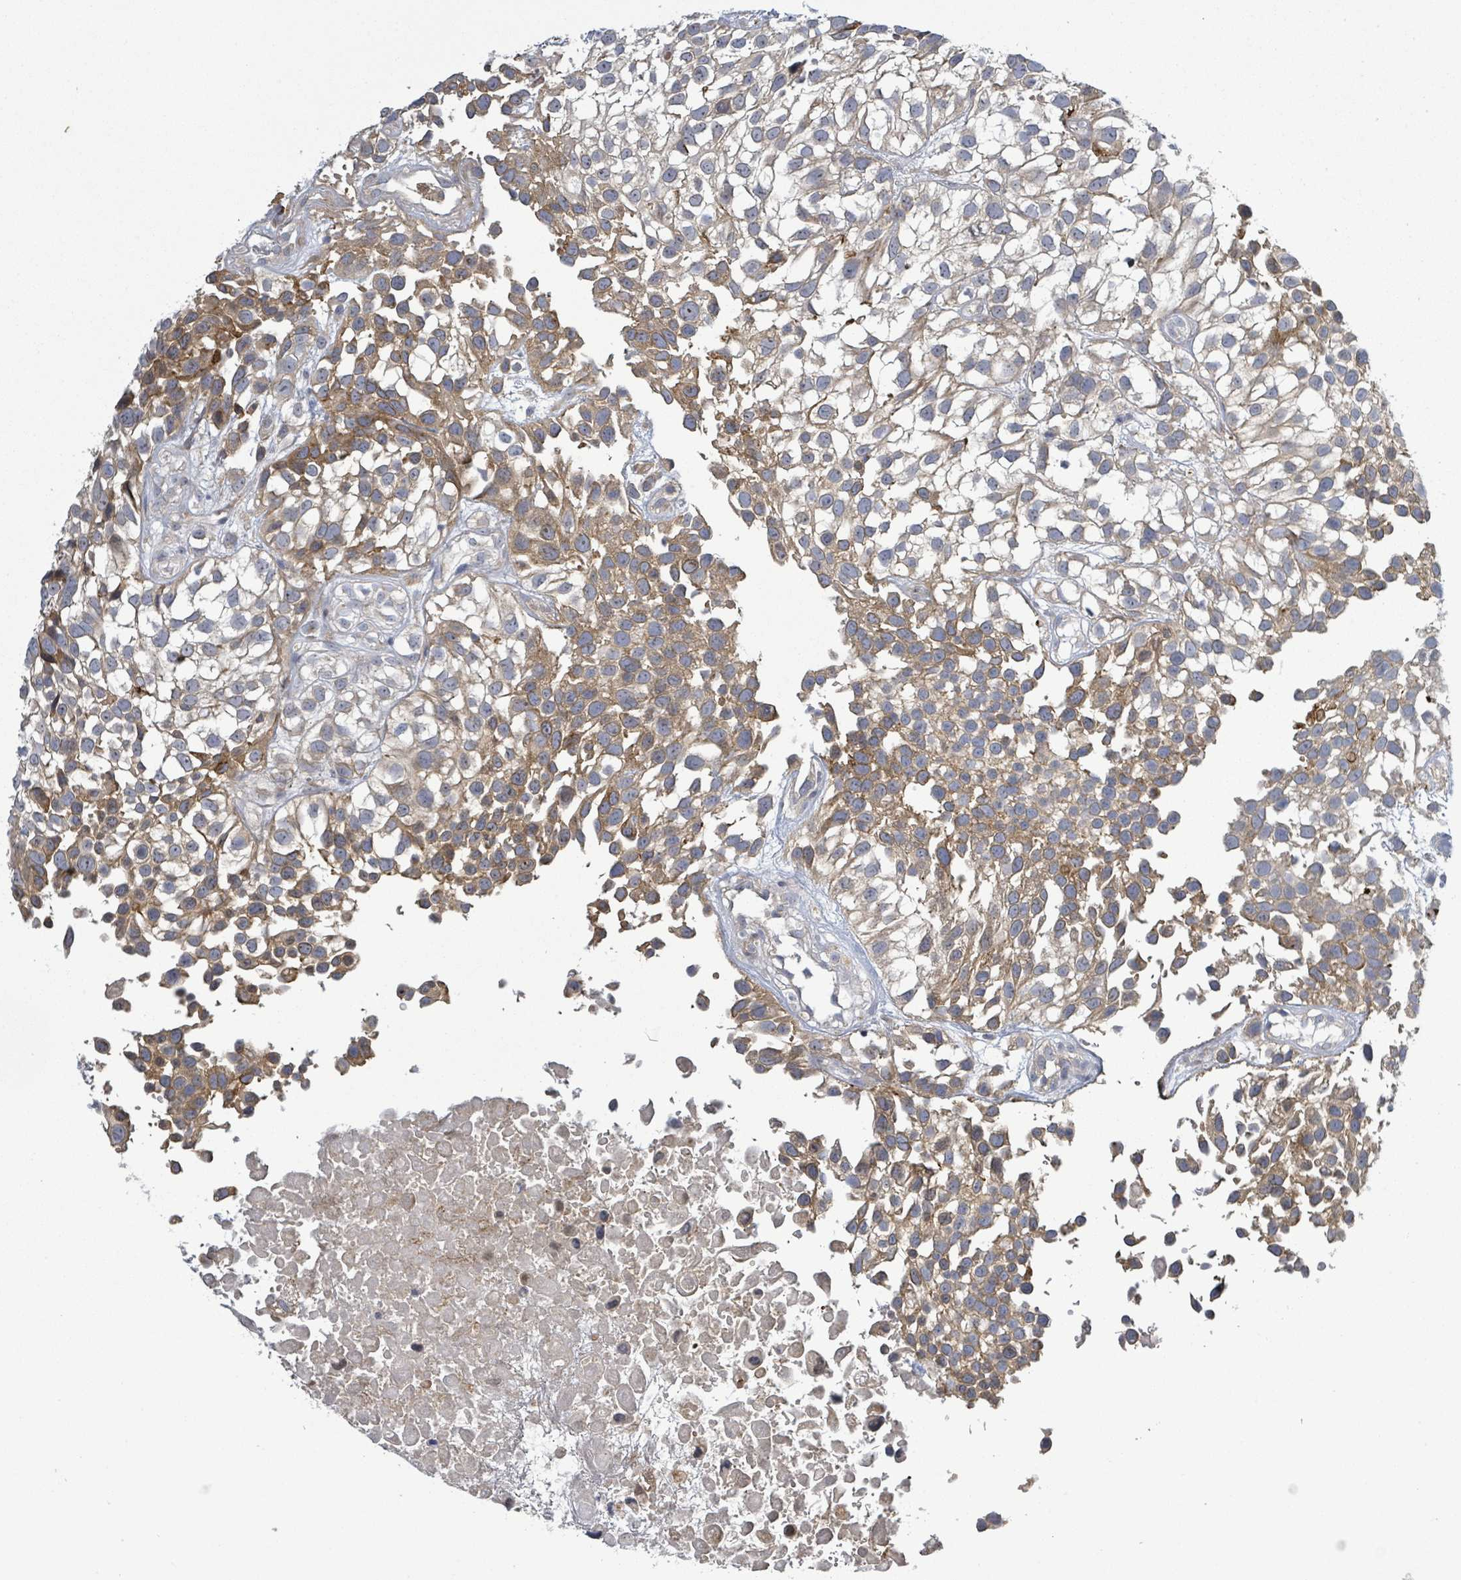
{"staining": {"intensity": "moderate", "quantity": "<25%", "location": "cytoplasmic/membranous"}, "tissue": "urothelial cancer", "cell_type": "Tumor cells", "image_type": "cancer", "snomed": [{"axis": "morphology", "description": "Urothelial carcinoma, High grade"}, {"axis": "topography", "description": "Urinary bladder"}], "caption": "This is an image of IHC staining of high-grade urothelial carcinoma, which shows moderate expression in the cytoplasmic/membranous of tumor cells.", "gene": "ATP13A1", "patient": {"sex": "male", "age": 56}}